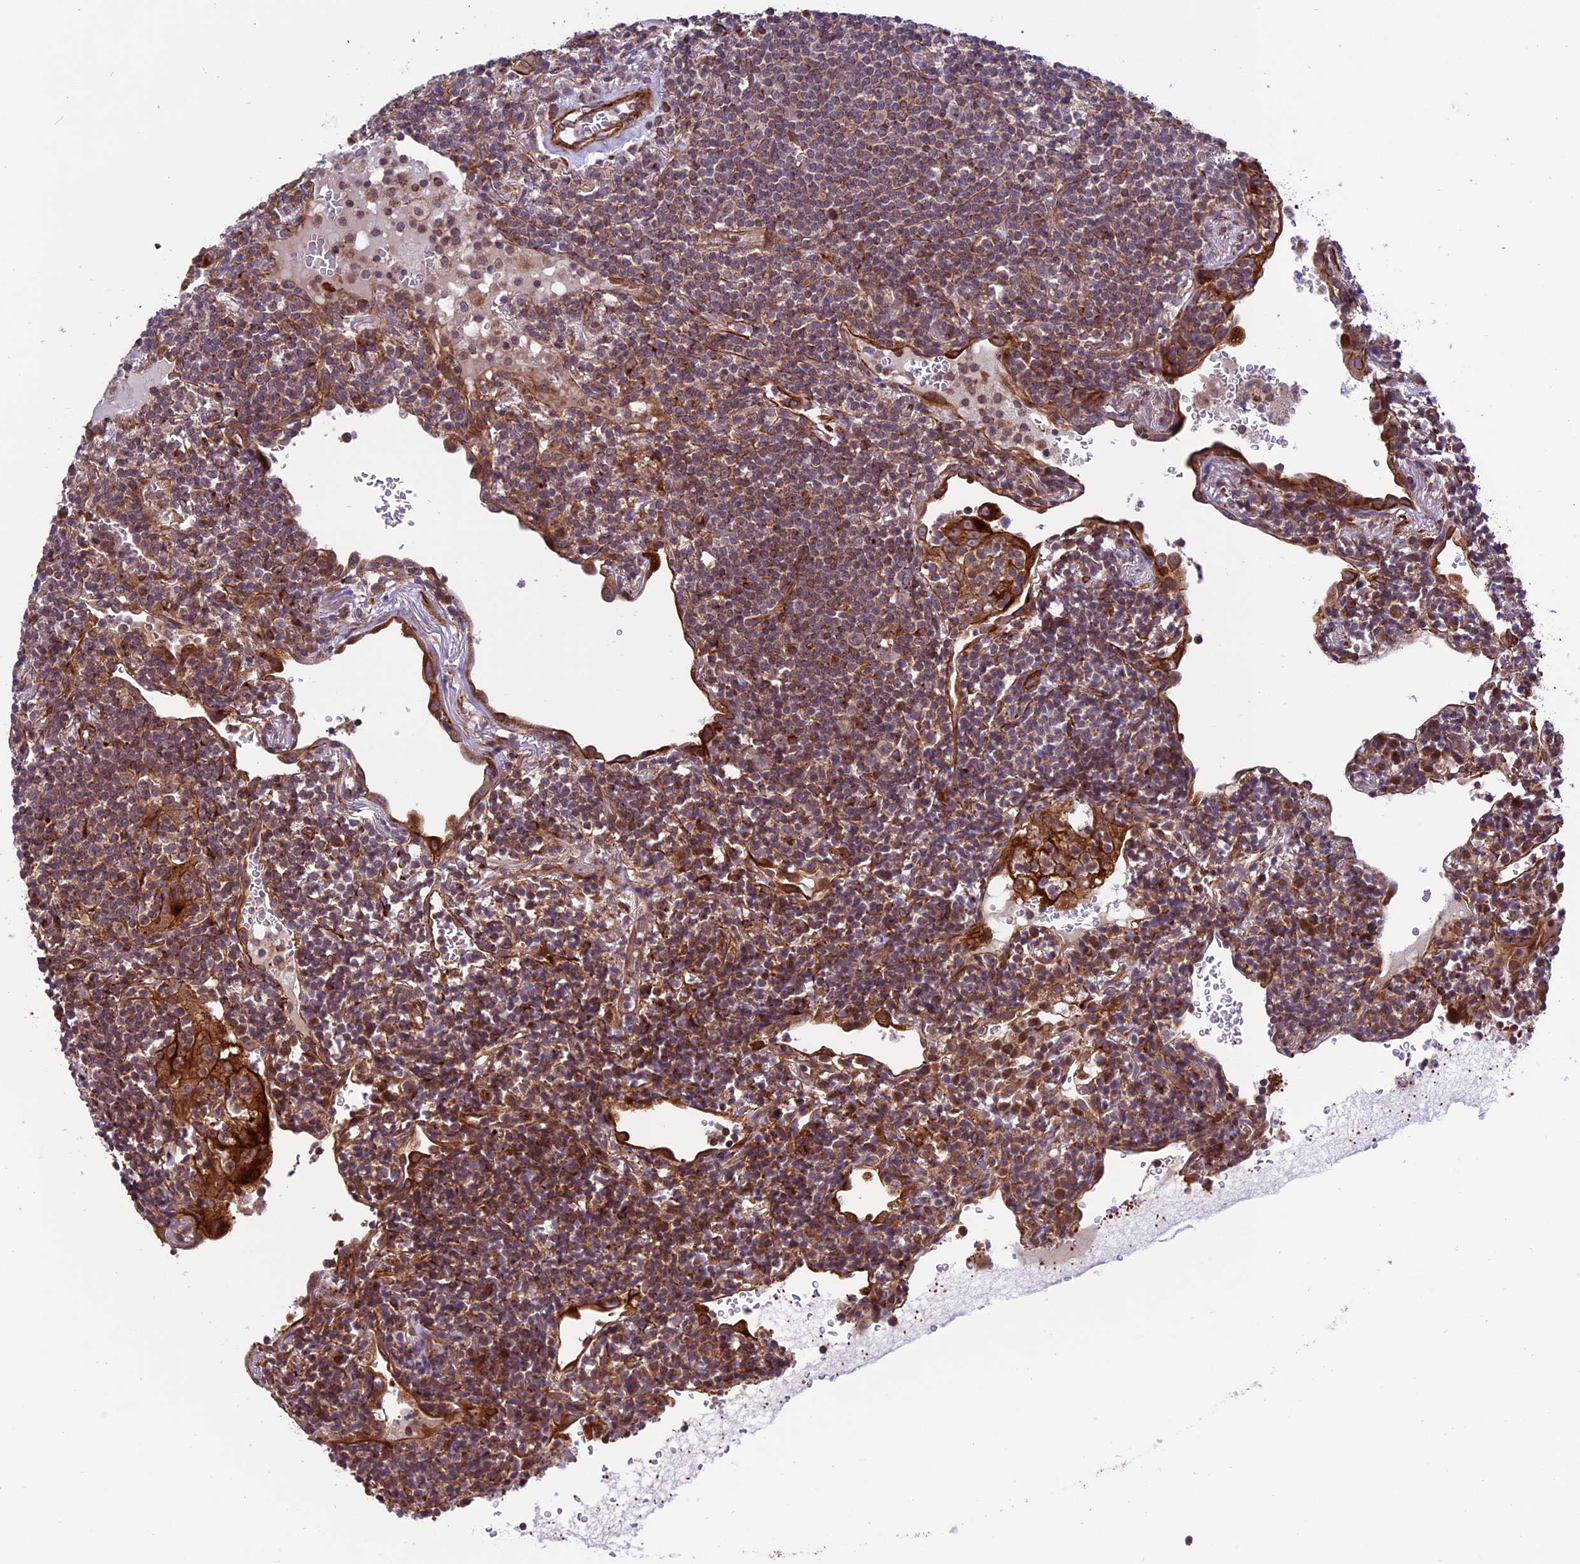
{"staining": {"intensity": "moderate", "quantity": "25%-75%", "location": "cytoplasmic/membranous"}, "tissue": "lymphoma", "cell_type": "Tumor cells", "image_type": "cancer", "snomed": [{"axis": "morphology", "description": "Malignant lymphoma, non-Hodgkin's type, Low grade"}, {"axis": "topography", "description": "Lung"}], "caption": "Tumor cells show medium levels of moderate cytoplasmic/membranous staining in about 25%-75% of cells in human malignant lymphoma, non-Hodgkin's type (low-grade).", "gene": "TNIP3", "patient": {"sex": "female", "age": 71}}